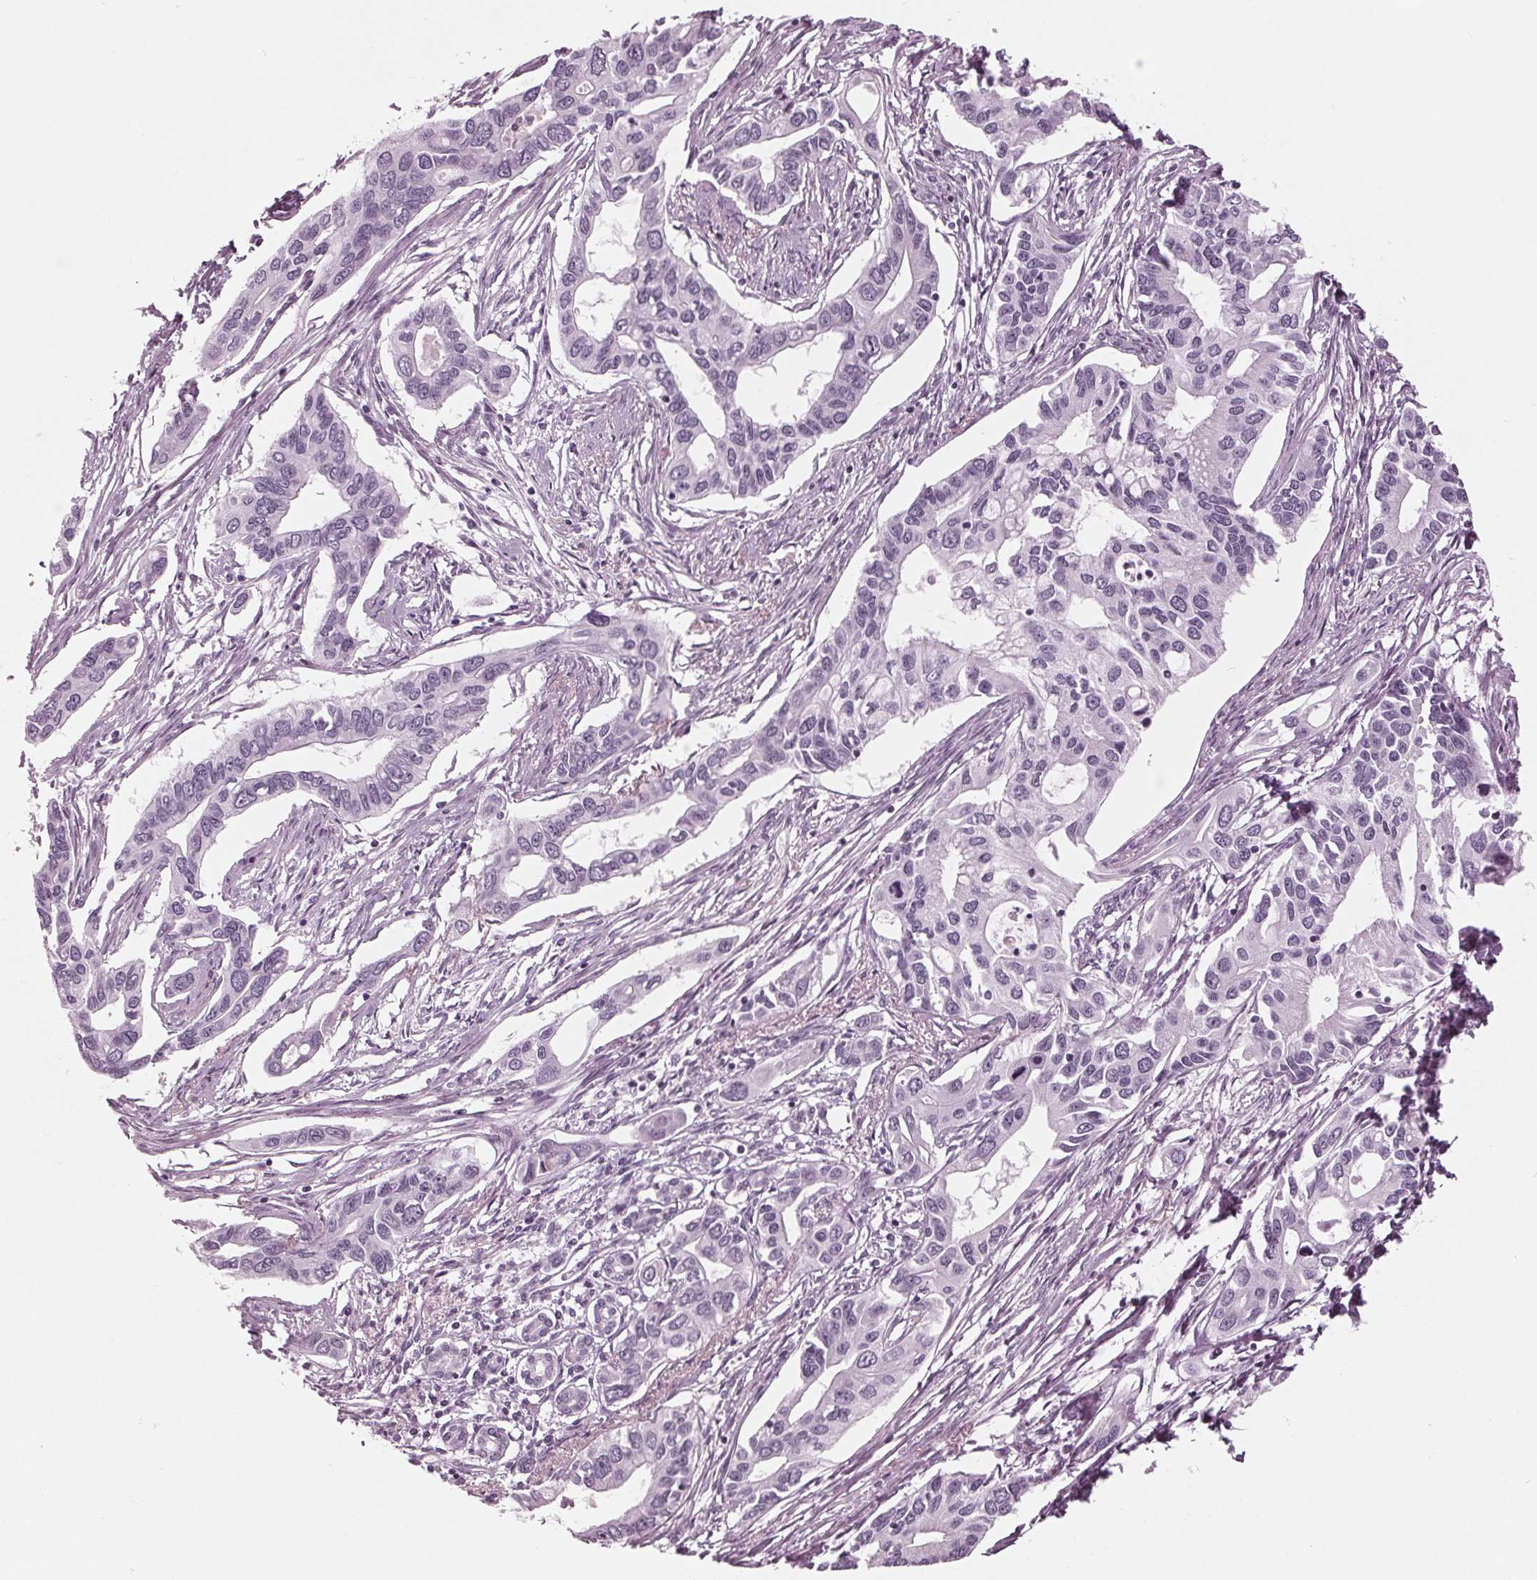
{"staining": {"intensity": "negative", "quantity": "none", "location": "none"}, "tissue": "pancreatic cancer", "cell_type": "Tumor cells", "image_type": "cancer", "snomed": [{"axis": "morphology", "description": "Adenocarcinoma, NOS"}, {"axis": "topography", "description": "Pancreas"}], "caption": "IHC photomicrograph of pancreatic adenocarcinoma stained for a protein (brown), which shows no positivity in tumor cells. (DAB immunohistochemistry (IHC) visualized using brightfield microscopy, high magnification).", "gene": "KRT28", "patient": {"sex": "male", "age": 60}}